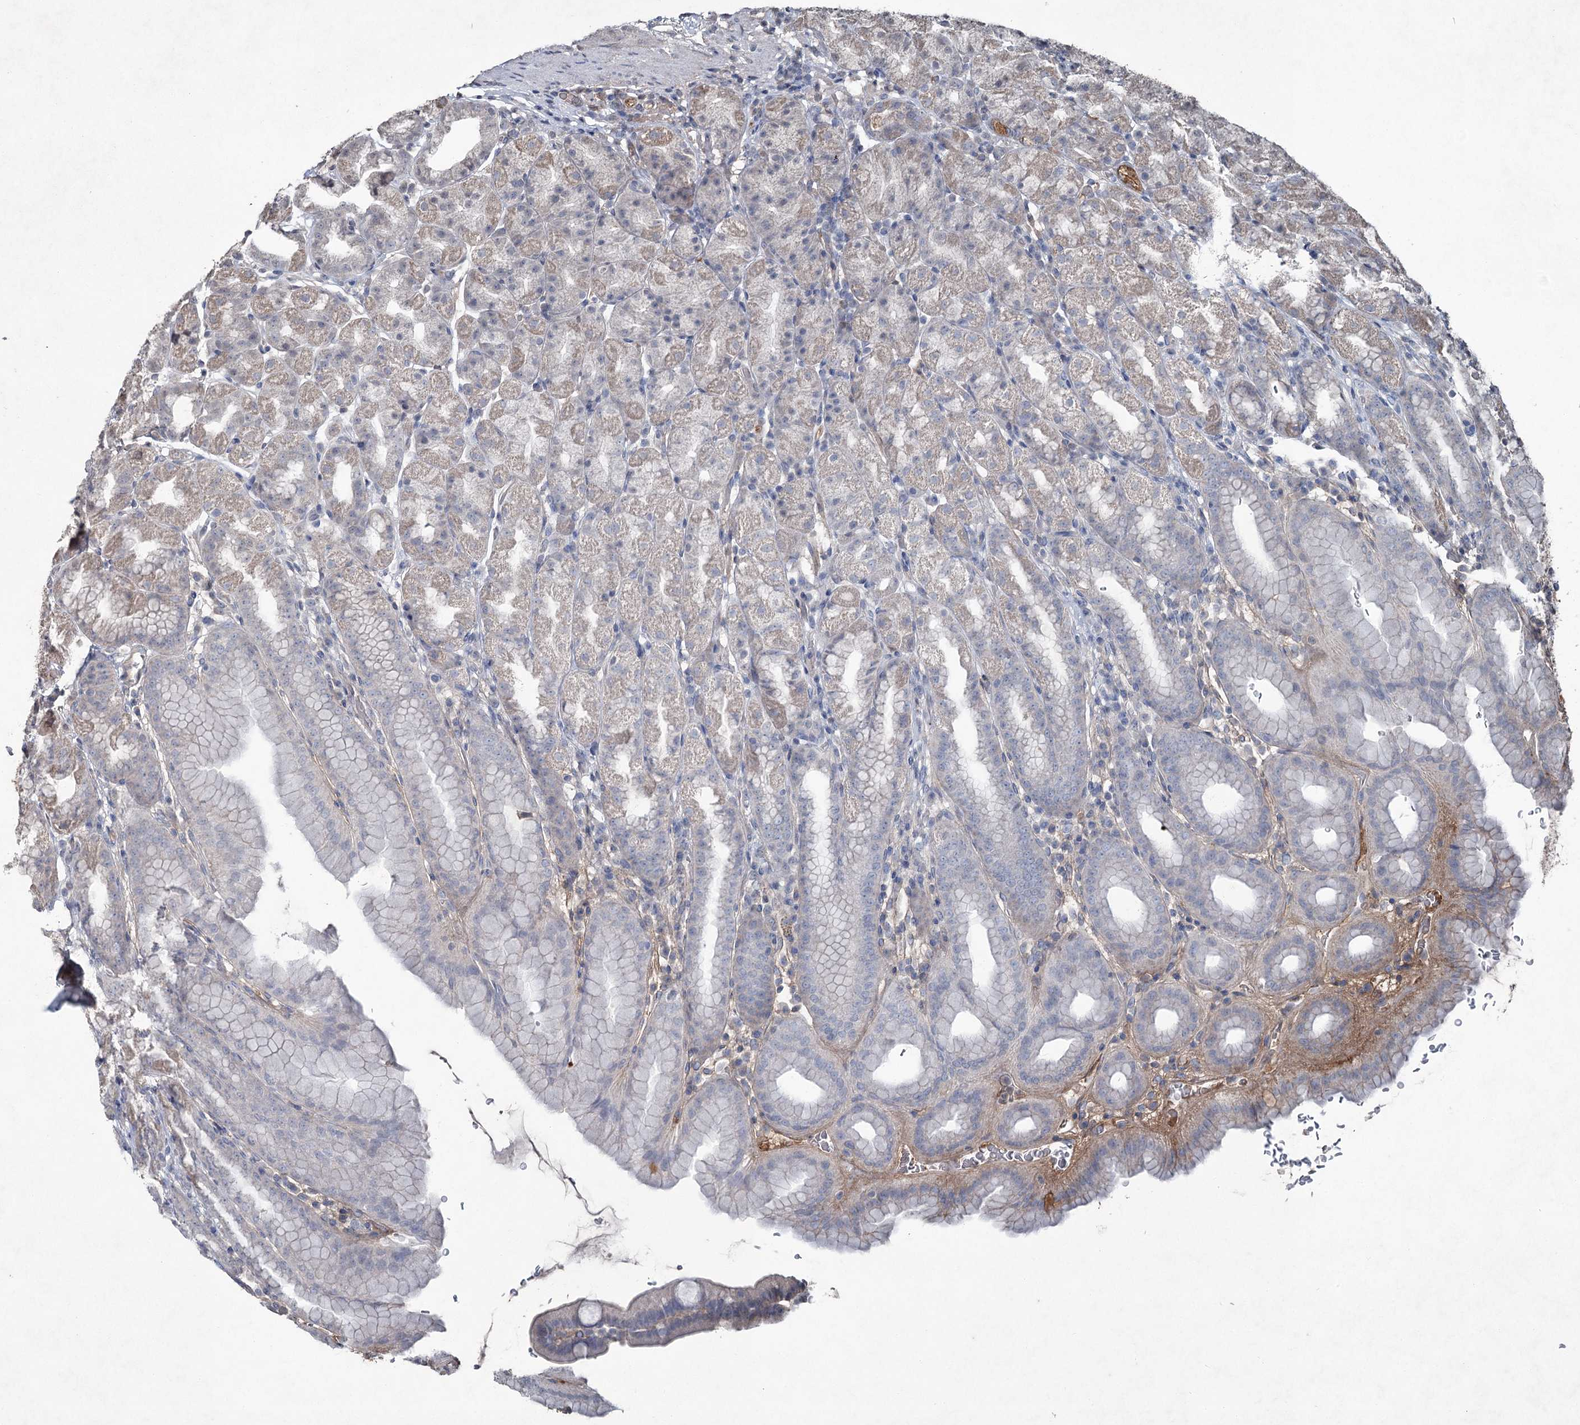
{"staining": {"intensity": "weak", "quantity": "<25%", "location": "cytoplasmic/membranous"}, "tissue": "stomach", "cell_type": "Glandular cells", "image_type": "normal", "snomed": [{"axis": "morphology", "description": "Normal tissue, NOS"}, {"axis": "topography", "description": "Stomach, upper"}], "caption": "This is a image of immunohistochemistry staining of normal stomach, which shows no staining in glandular cells. (DAB (3,3'-diaminobenzidine) immunohistochemistry with hematoxylin counter stain).", "gene": "PGLYRP2", "patient": {"sex": "male", "age": 68}}